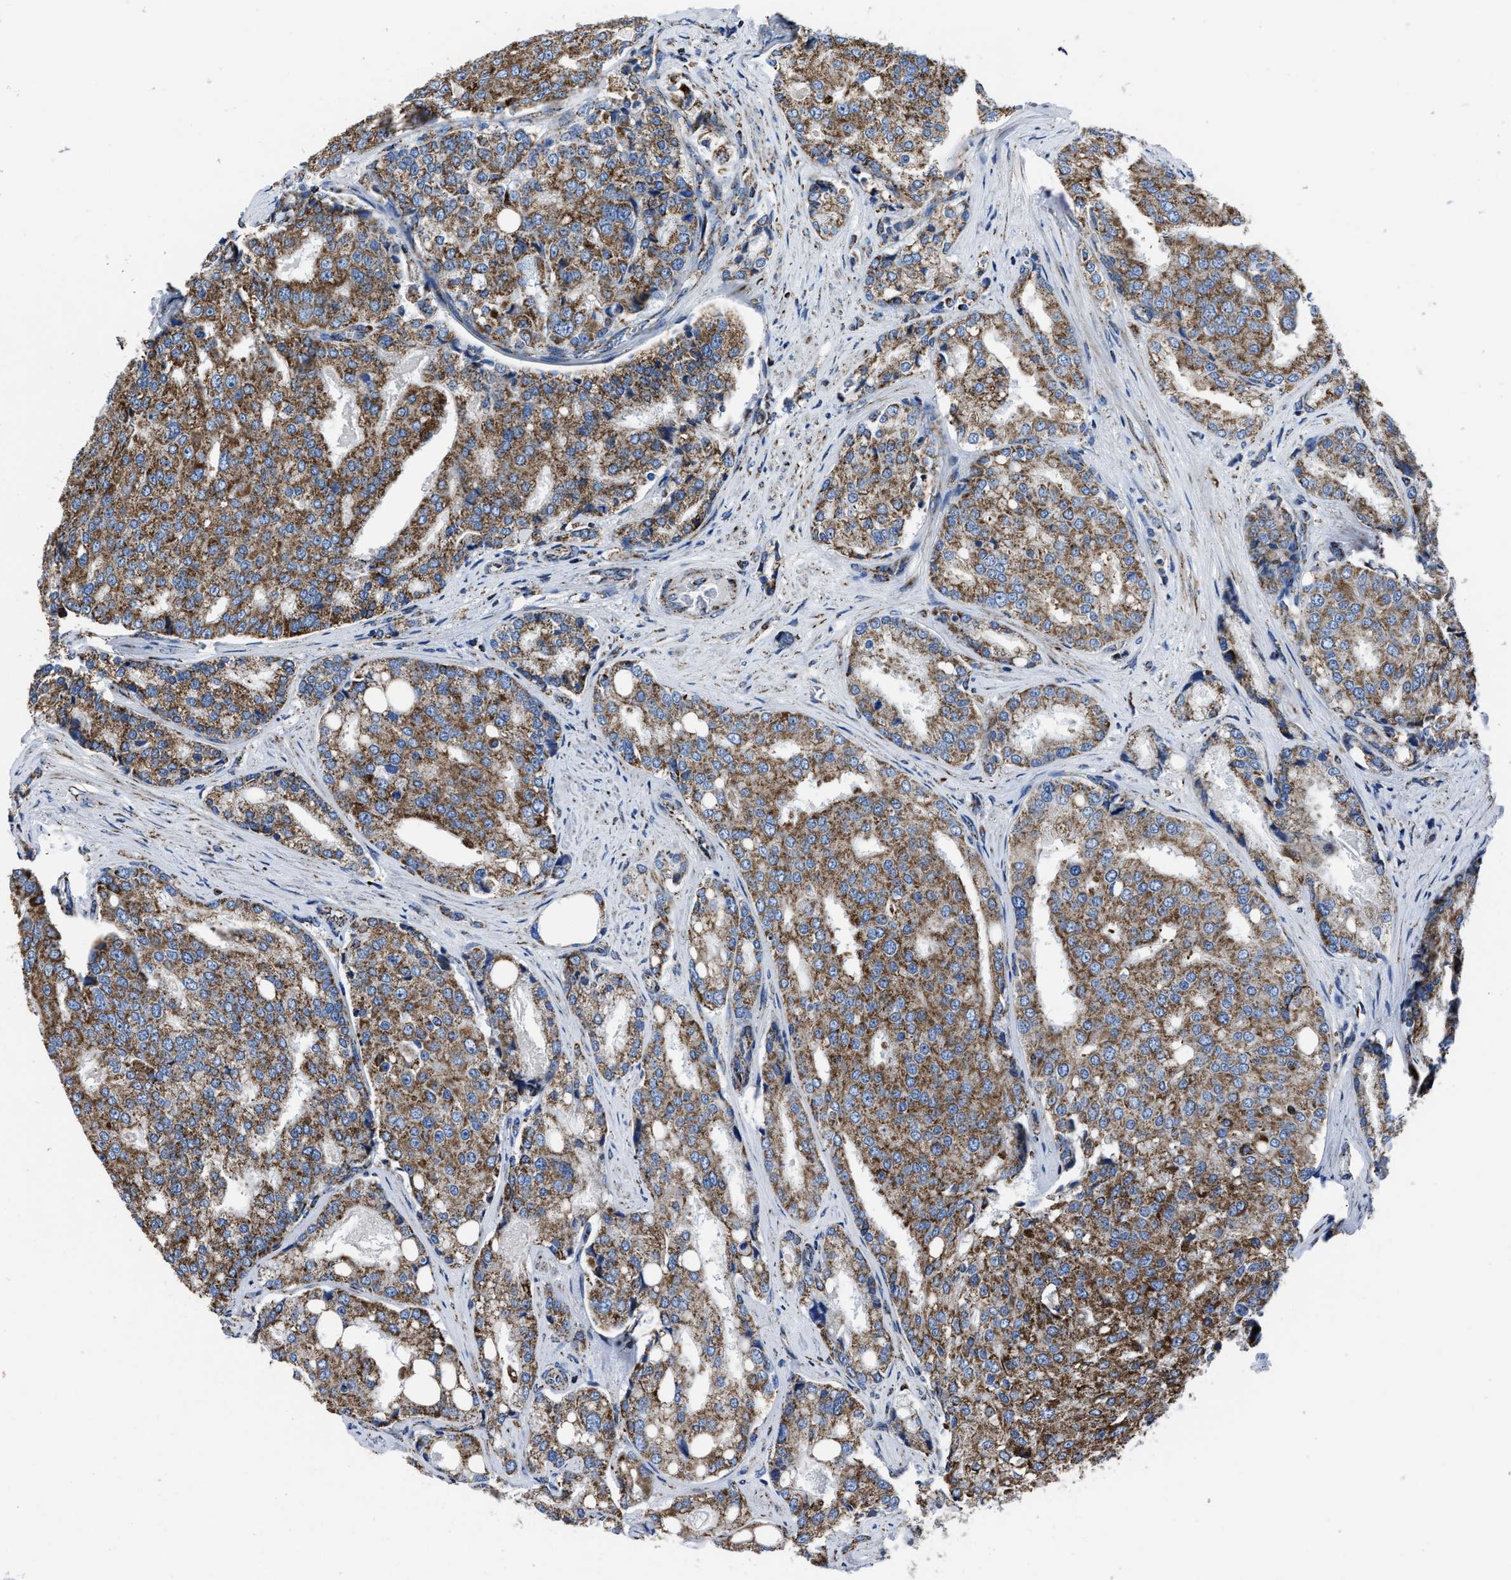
{"staining": {"intensity": "moderate", "quantity": ">75%", "location": "cytoplasmic/membranous"}, "tissue": "prostate cancer", "cell_type": "Tumor cells", "image_type": "cancer", "snomed": [{"axis": "morphology", "description": "Adenocarcinoma, High grade"}, {"axis": "topography", "description": "Prostate"}], "caption": "Protein staining shows moderate cytoplasmic/membranous expression in about >75% of tumor cells in adenocarcinoma (high-grade) (prostate). The staining was performed using DAB to visualize the protein expression in brown, while the nuclei were stained in blue with hematoxylin (Magnification: 20x).", "gene": "NSD3", "patient": {"sex": "male", "age": 50}}